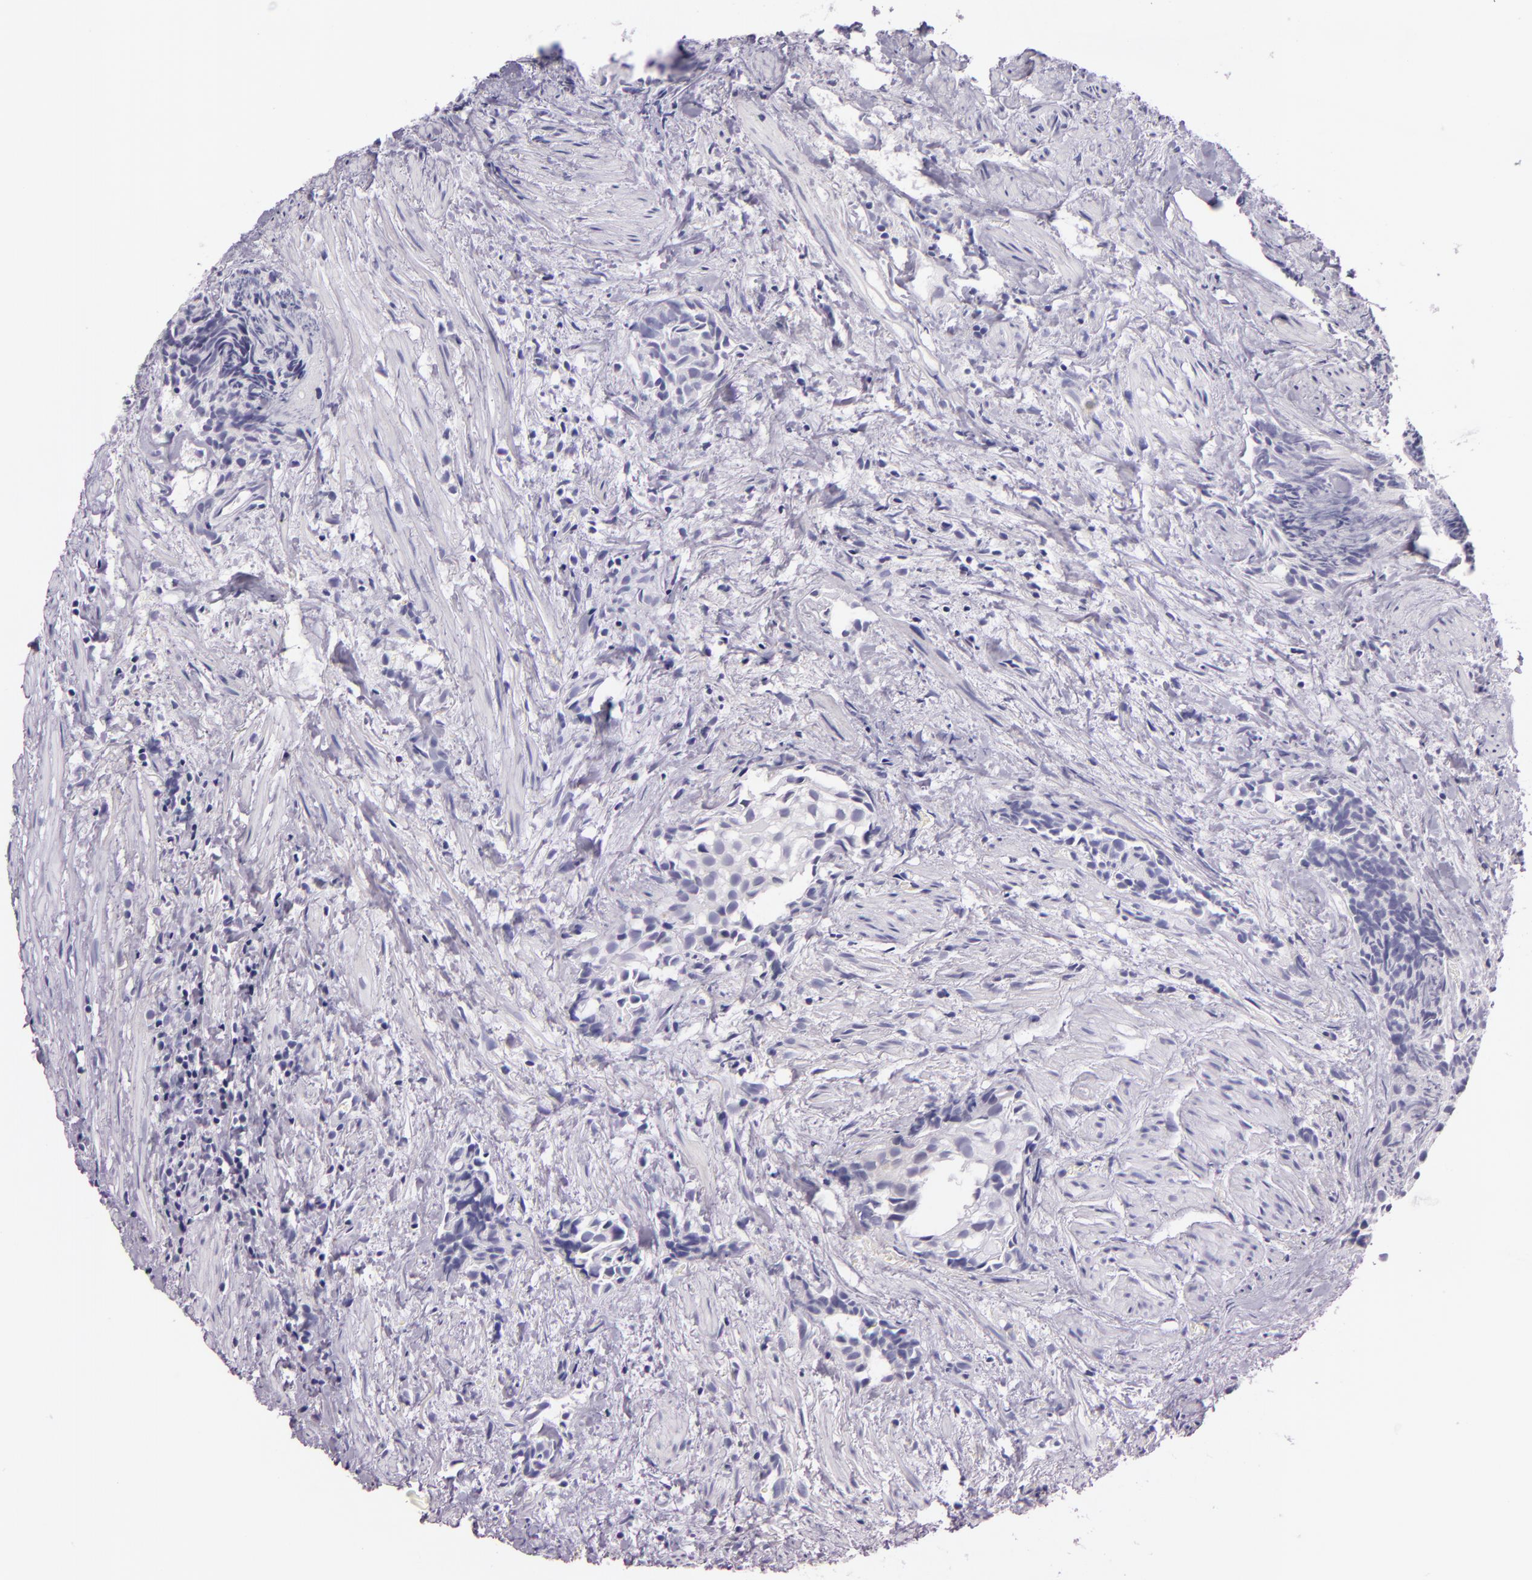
{"staining": {"intensity": "negative", "quantity": "none", "location": "none"}, "tissue": "urothelial cancer", "cell_type": "Tumor cells", "image_type": "cancer", "snomed": [{"axis": "morphology", "description": "Urothelial carcinoma, High grade"}, {"axis": "topography", "description": "Urinary bladder"}], "caption": "Immunohistochemistry (IHC) image of urothelial cancer stained for a protein (brown), which reveals no staining in tumor cells.", "gene": "HSP90AA1", "patient": {"sex": "female", "age": 78}}